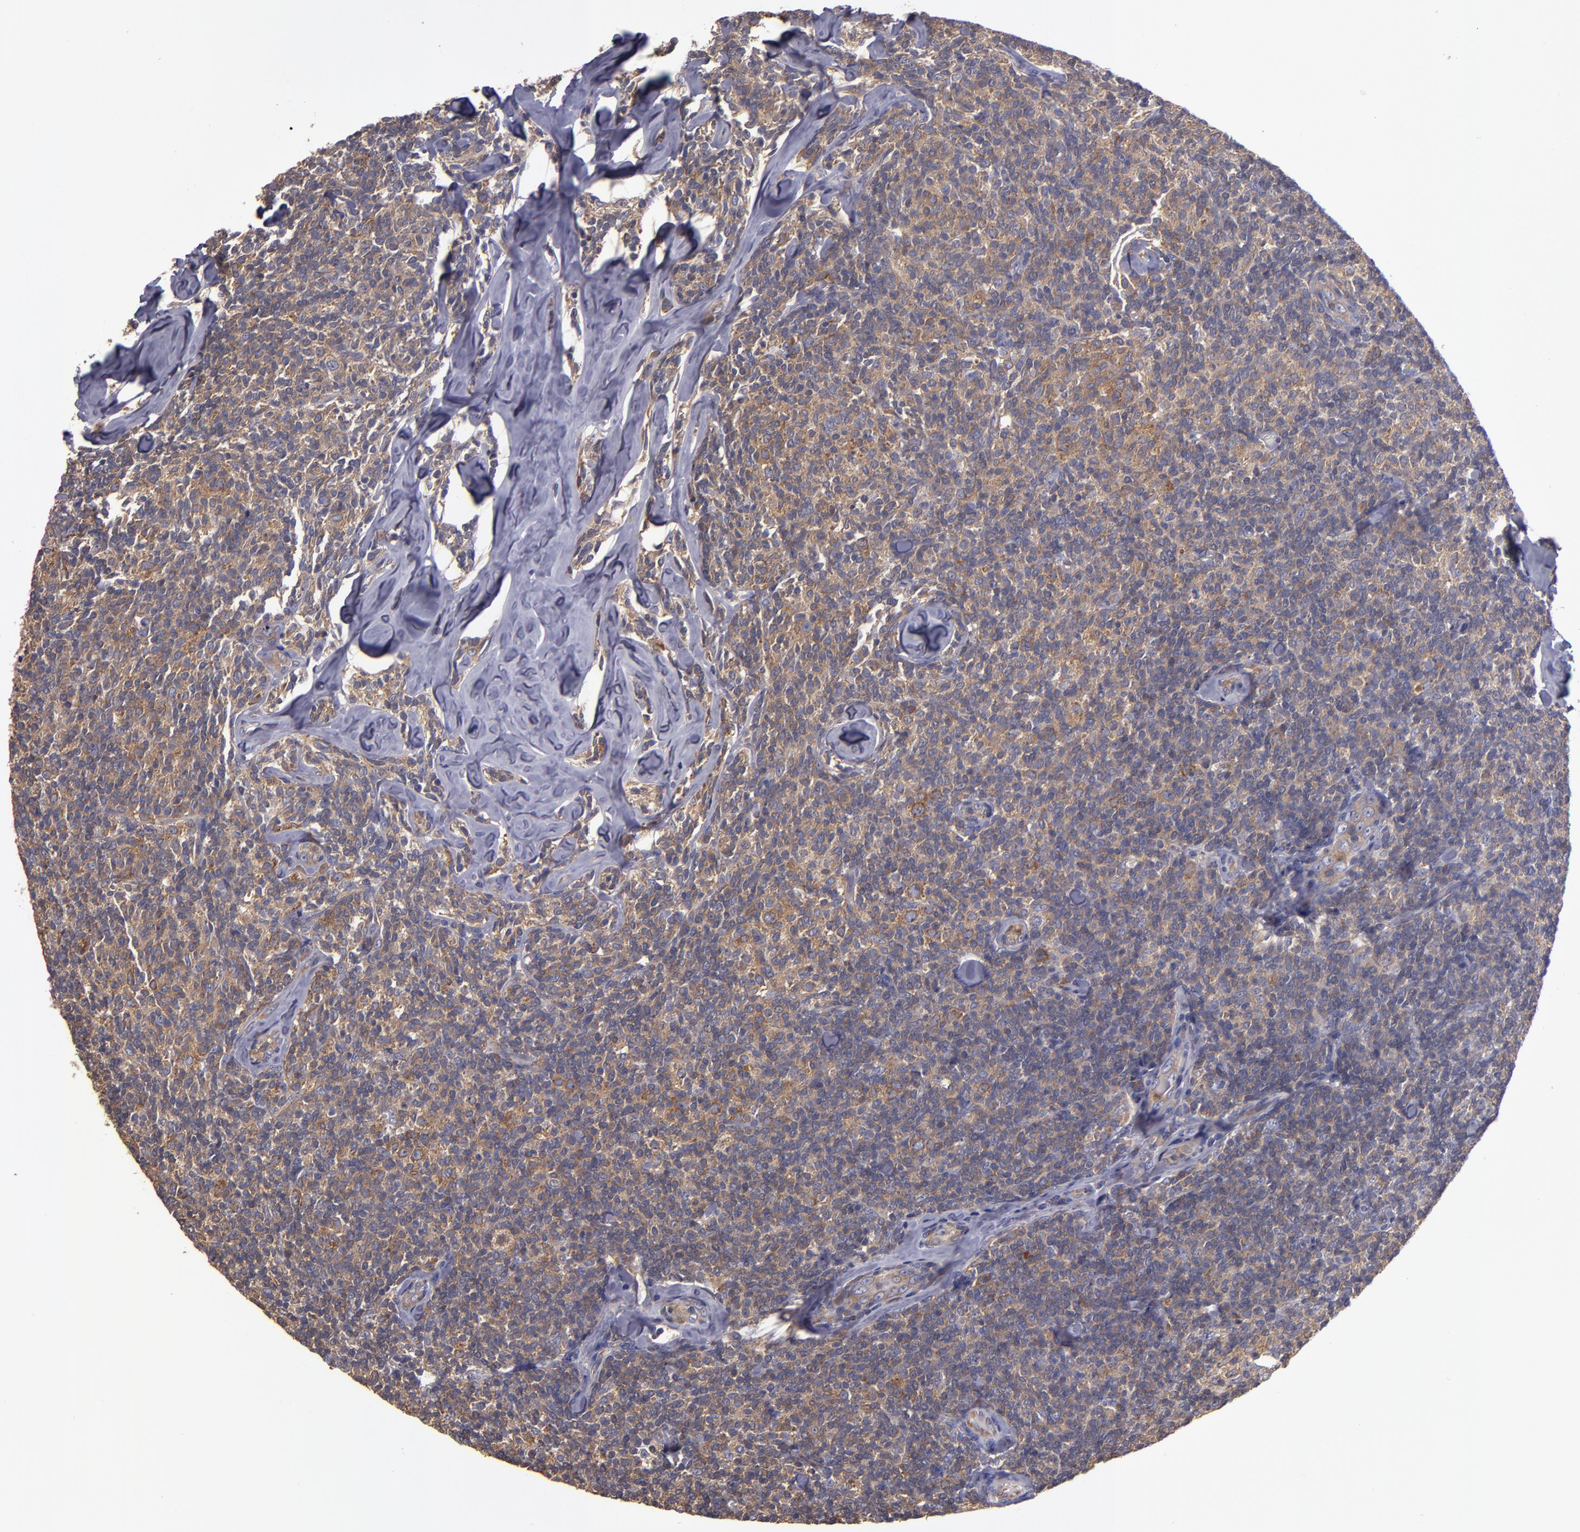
{"staining": {"intensity": "moderate", "quantity": "25%-75%", "location": "cytoplasmic/membranous"}, "tissue": "lymphoma", "cell_type": "Tumor cells", "image_type": "cancer", "snomed": [{"axis": "morphology", "description": "Malignant lymphoma, non-Hodgkin's type, Low grade"}, {"axis": "topography", "description": "Lymph node"}], "caption": "Tumor cells display medium levels of moderate cytoplasmic/membranous expression in about 25%-75% of cells in human lymphoma. The staining is performed using DAB (3,3'-diaminobenzidine) brown chromogen to label protein expression. The nuclei are counter-stained blue using hematoxylin.", "gene": "CARS1", "patient": {"sex": "female", "age": 56}}